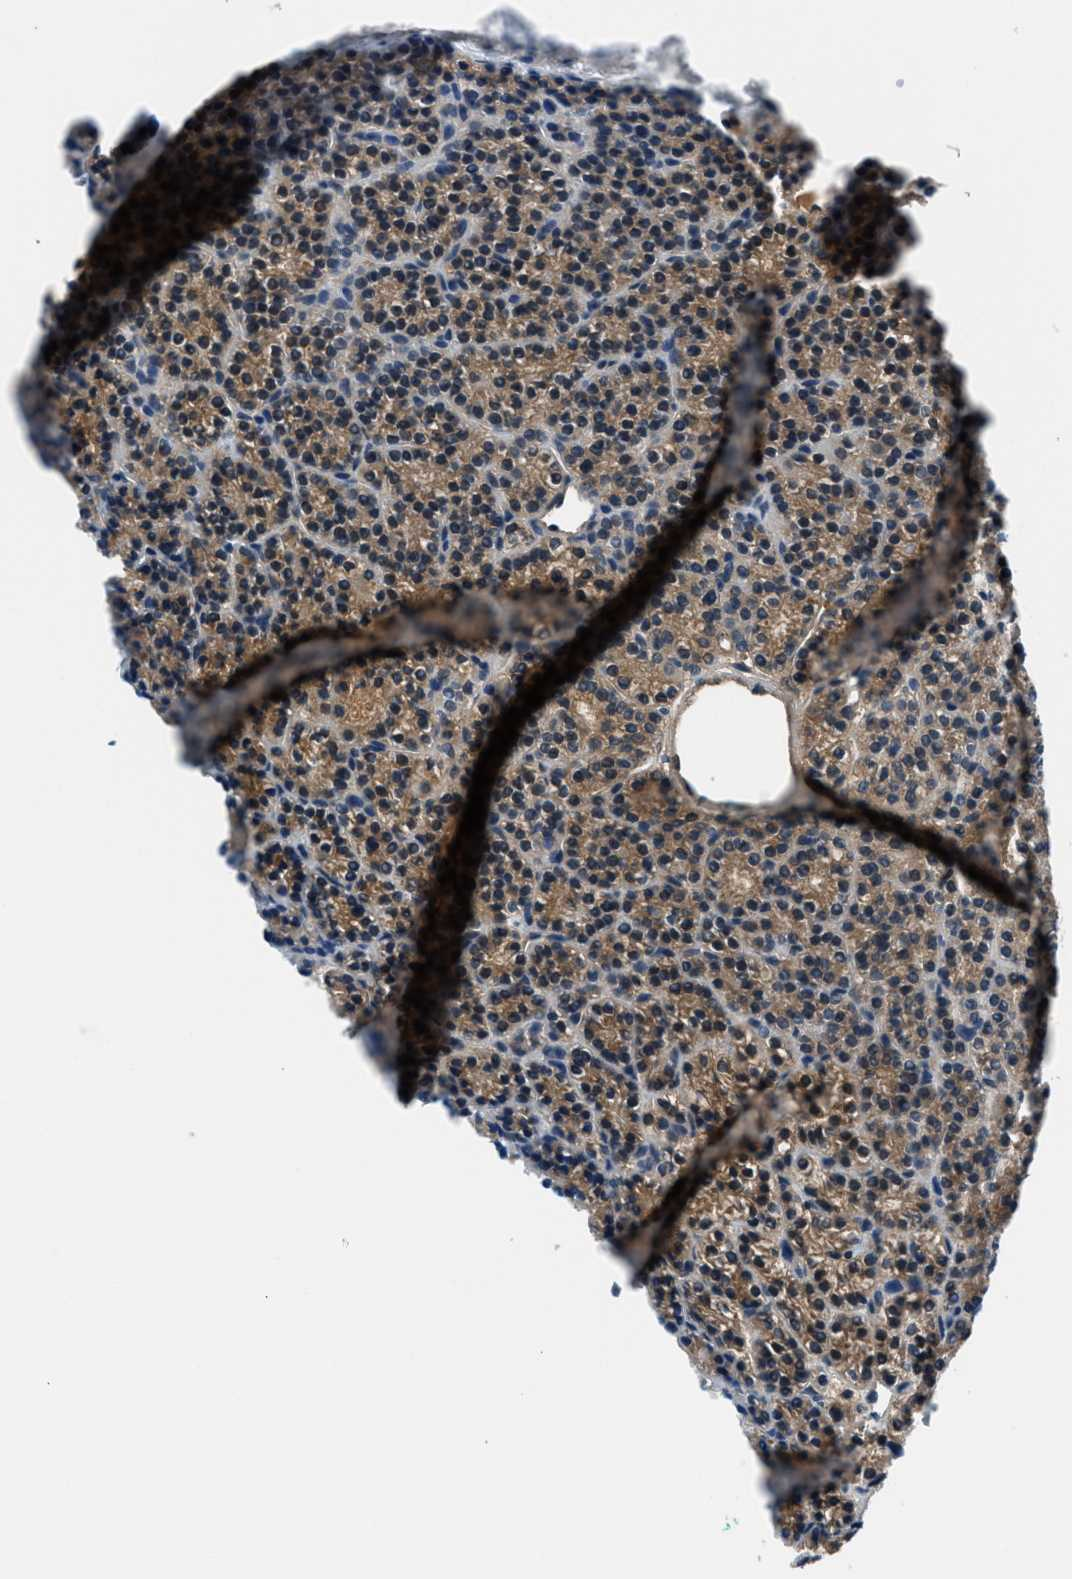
{"staining": {"intensity": "weak", "quantity": ">75%", "location": "cytoplasmic/membranous"}, "tissue": "parathyroid gland", "cell_type": "Glandular cells", "image_type": "normal", "snomed": [{"axis": "morphology", "description": "Normal tissue, NOS"}, {"axis": "morphology", "description": "Adenoma, NOS"}, {"axis": "topography", "description": "Parathyroid gland"}], "caption": "An image of human parathyroid gland stained for a protein shows weak cytoplasmic/membranous brown staining in glandular cells. The staining was performed using DAB (3,3'-diaminobenzidine), with brown indicating positive protein expression. Nuclei are stained blue with hematoxylin.", "gene": "ACP1", "patient": {"sex": "female", "age": 64}}